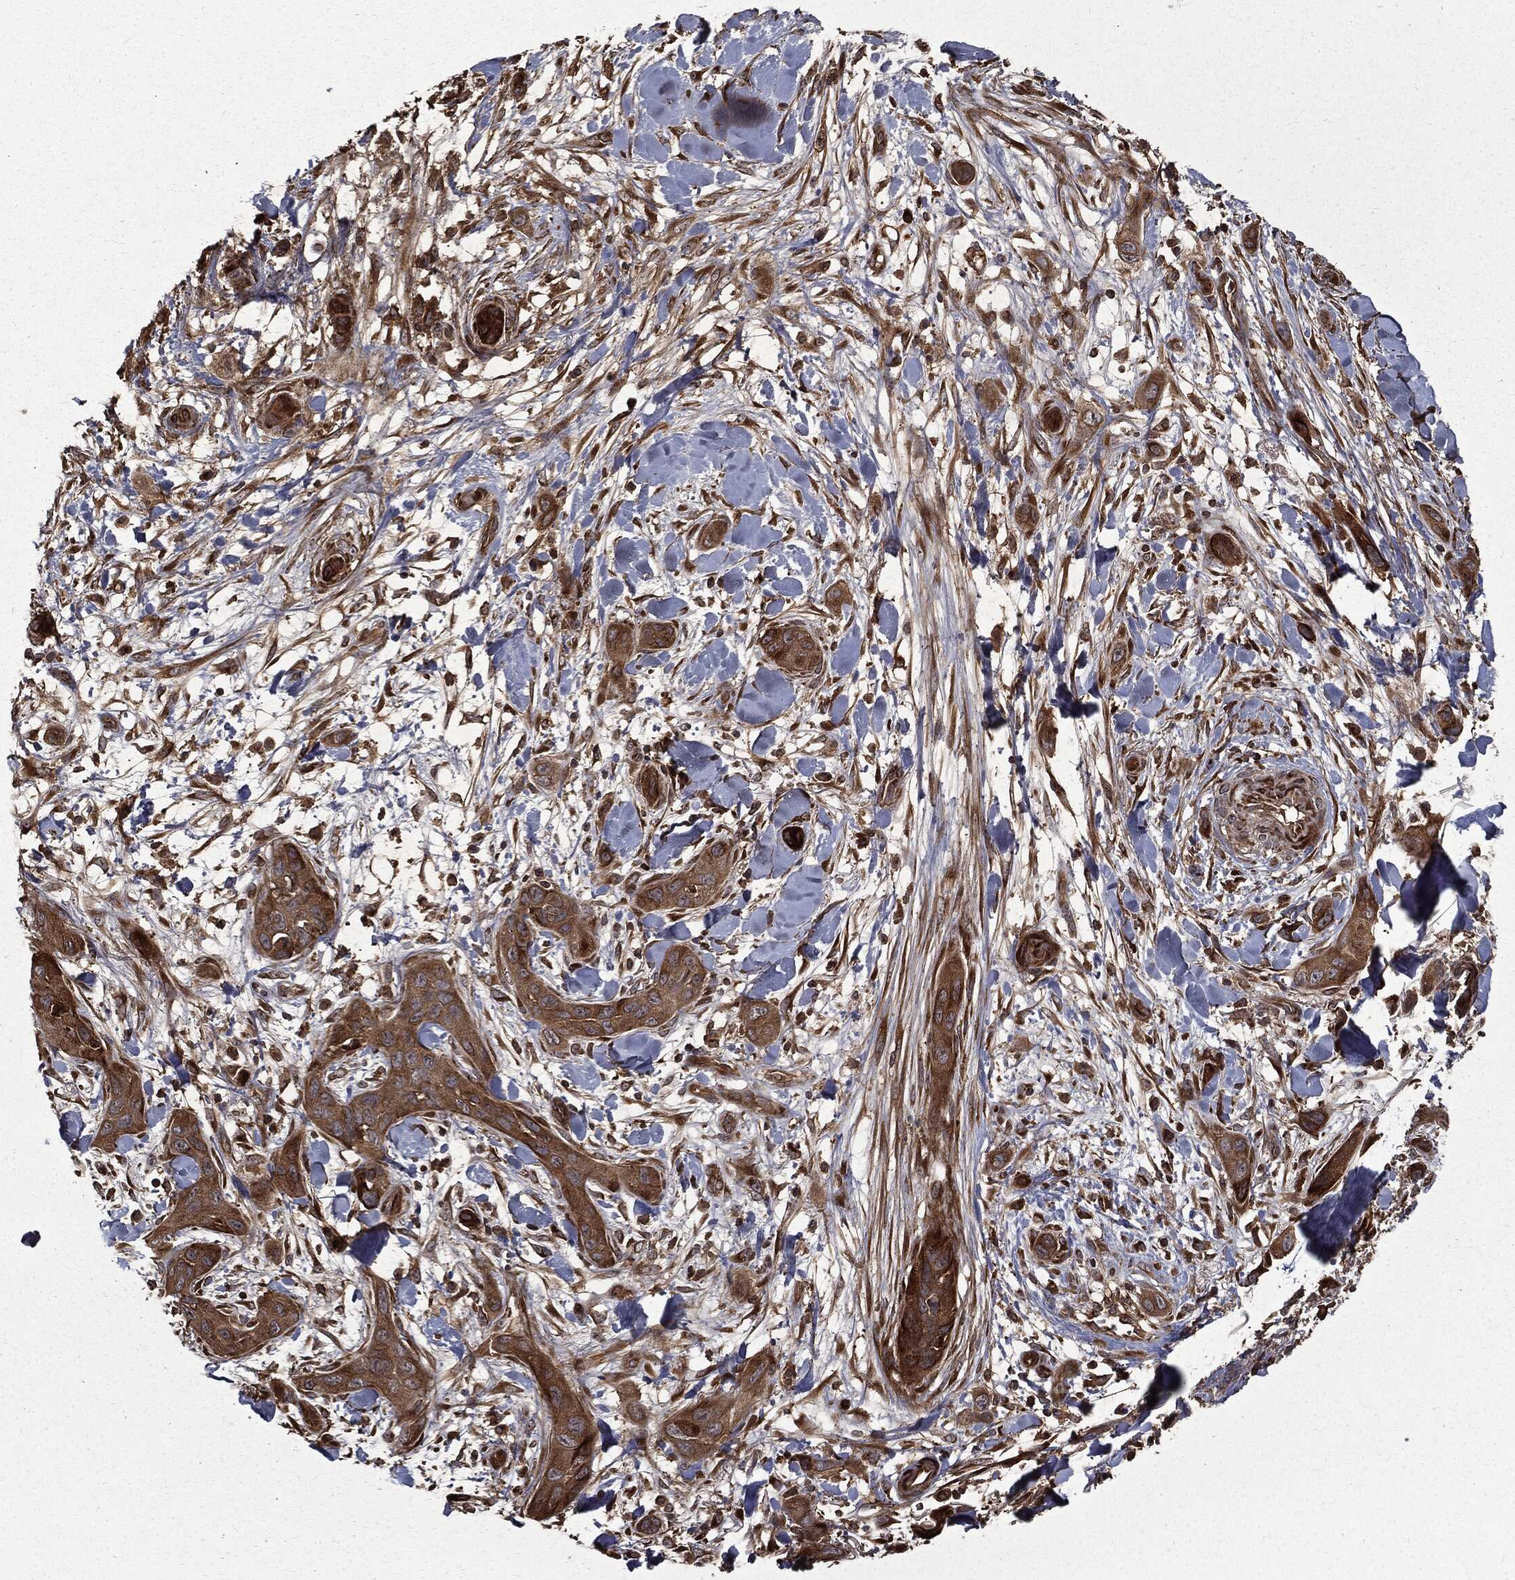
{"staining": {"intensity": "moderate", "quantity": ">75%", "location": "cytoplasmic/membranous"}, "tissue": "skin cancer", "cell_type": "Tumor cells", "image_type": "cancer", "snomed": [{"axis": "morphology", "description": "Squamous cell carcinoma, NOS"}, {"axis": "topography", "description": "Skin"}], "caption": "This photomicrograph exhibits skin cancer stained with immunohistochemistry (IHC) to label a protein in brown. The cytoplasmic/membranous of tumor cells show moderate positivity for the protein. Nuclei are counter-stained blue.", "gene": "HTT", "patient": {"sex": "male", "age": 78}}